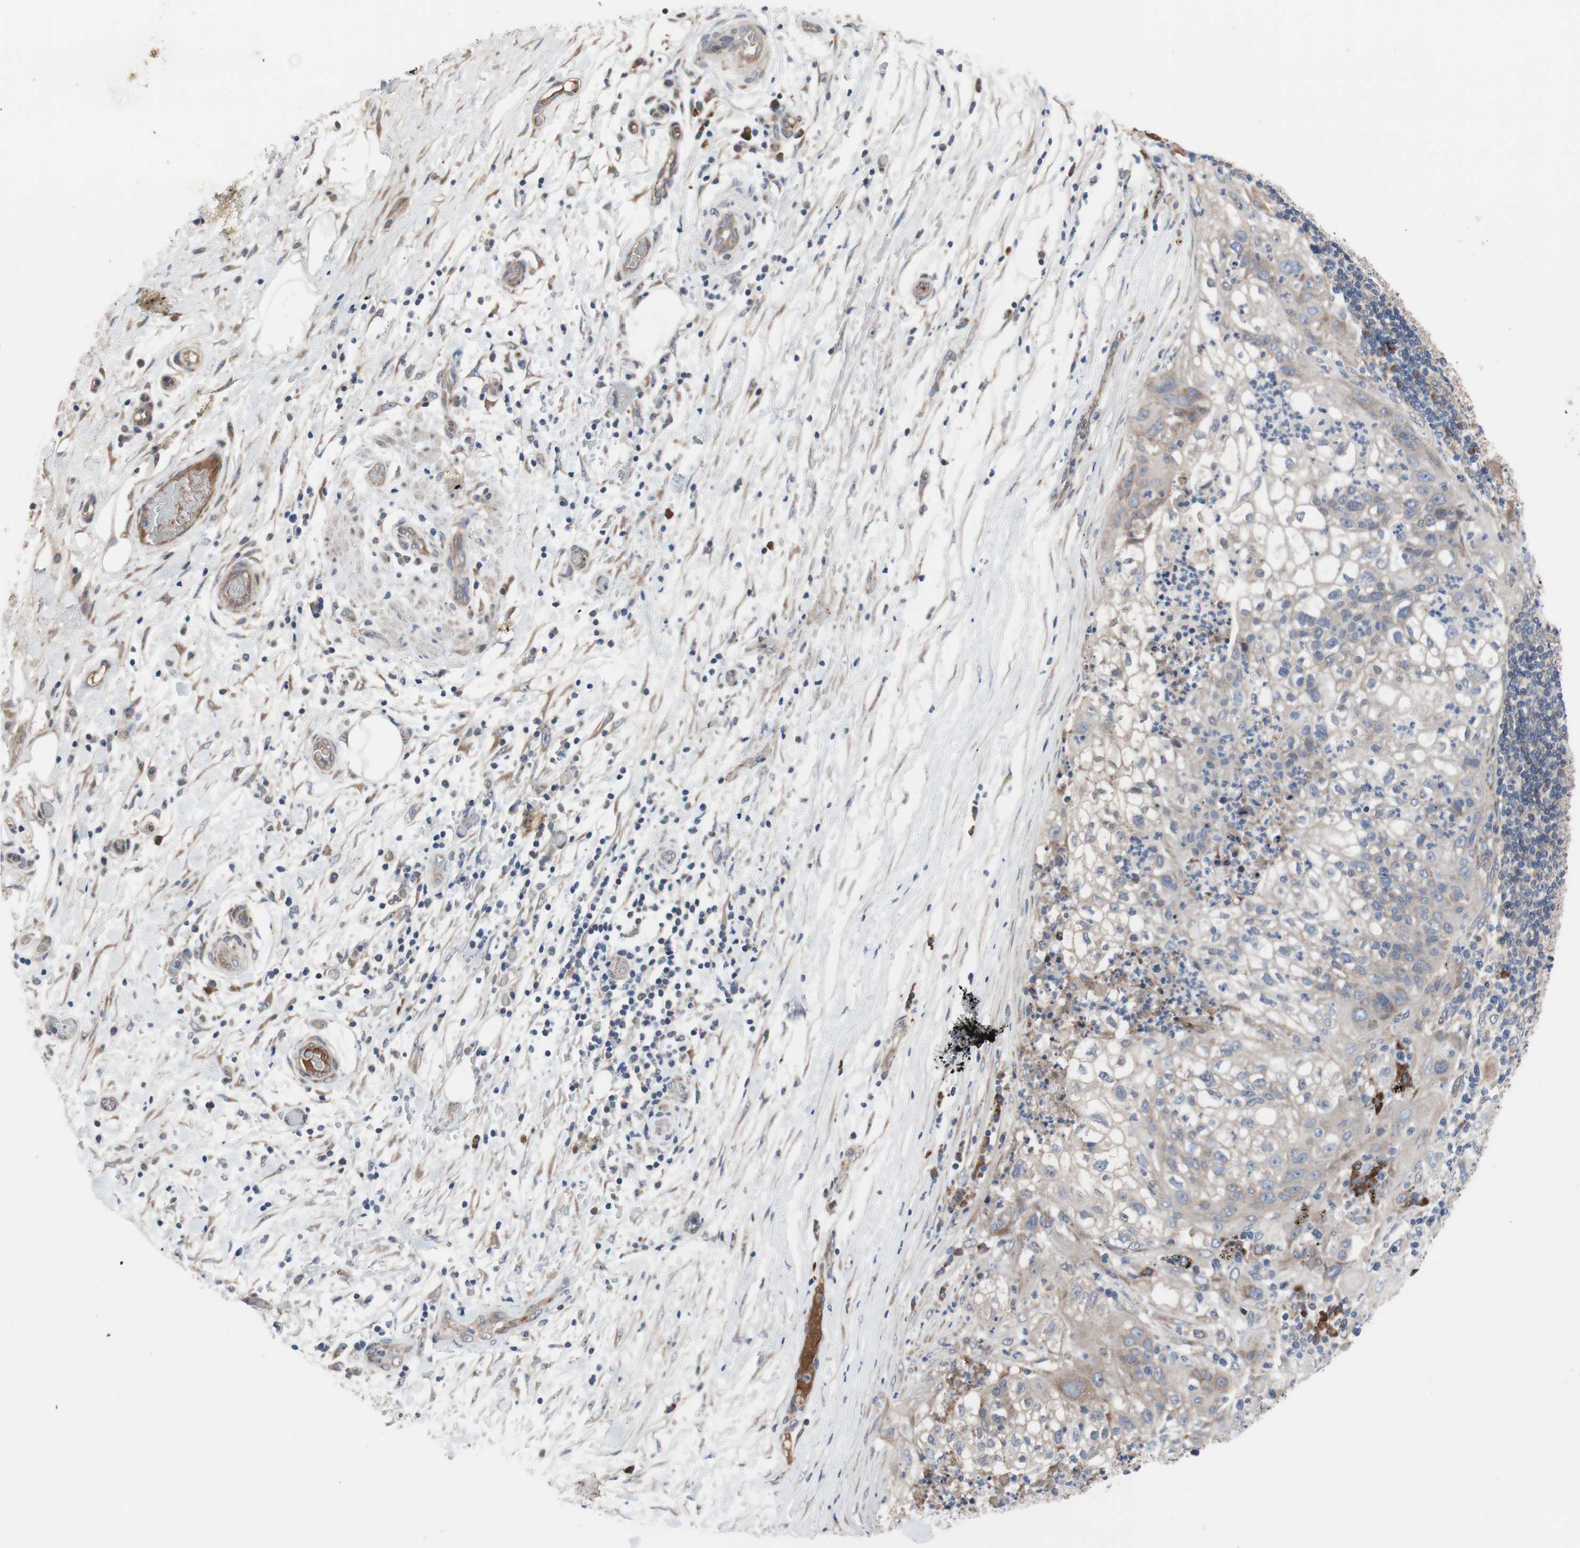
{"staining": {"intensity": "negative", "quantity": "none", "location": "none"}, "tissue": "lung cancer", "cell_type": "Tumor cells", "image_type": "cancer", "snomed": [{"axis": "morphology", "description": "Inflammation, NOS"}, {"axis": "morphology", "description": "Squamous cell carcinoma, NOS"}, {"axis": "topography", "description": "Lymph node"}, {"axis": "topography", "description": "Soft tissue"}, {"axis": "topography", "description": "Lung"}], "caption": "High magnification brightfield microscopy of lung squamous cell carcinoma stained with DAB (brown) and counterstained with hematoxylin (blue): tumor cells show no significant staining. (DAB (3,3'-diaminobenzidine) IHC visualized using brightfield microscopy, high magnification).", "gene": "KANSL1", "patient": {"sex": "male", "age": 66}}